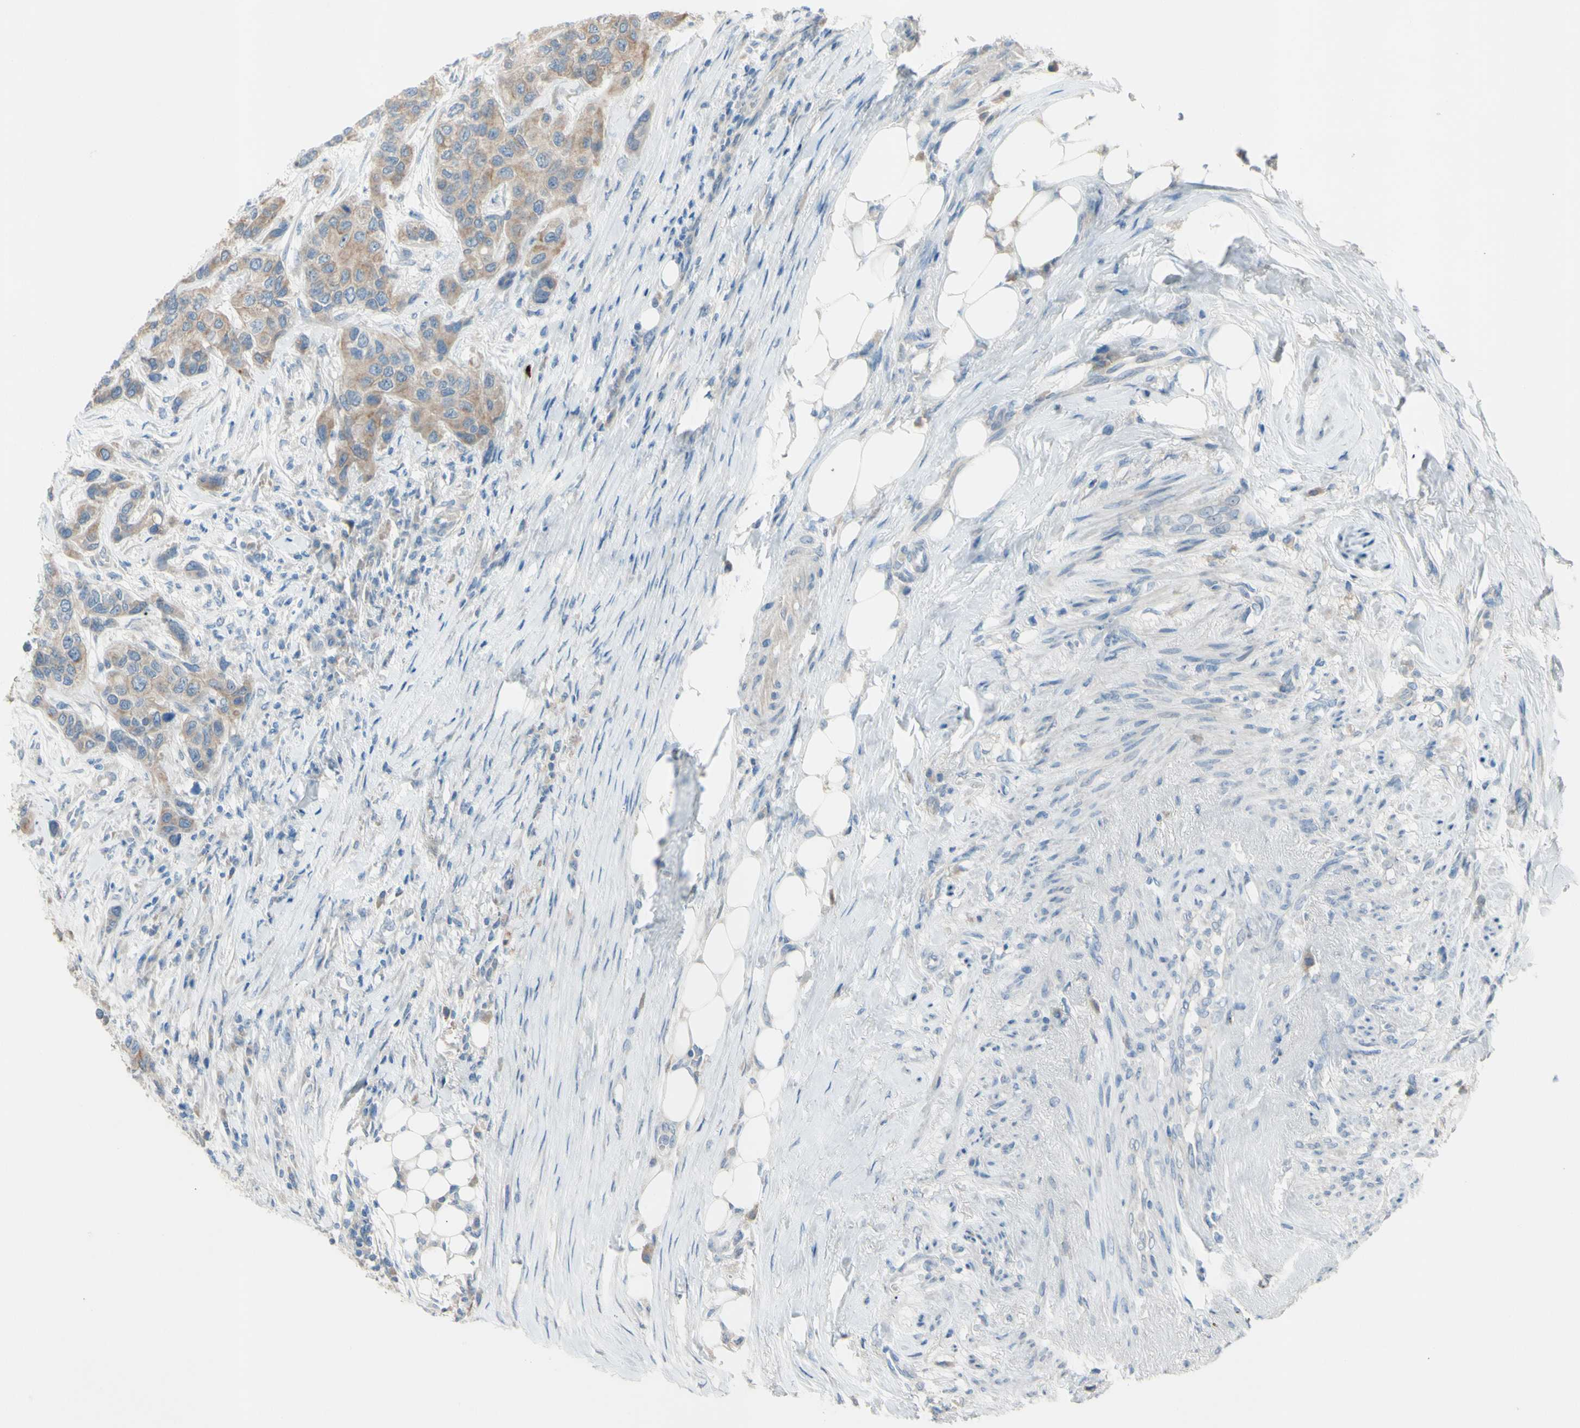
{"staining": {"intensity": "moderate", "quantity": ">75%", "location": "cytoplasmic/membranous"}, "tissue": "urothelial cancer", "cell_type": "Tumor cells", "image_type": "cancer", "snomed": [{"axis": "morphology", "description": "Urothelial carcinoma, High grade"}, {"axis": "topography", "description": "Urinary bladder"}], "caption": "This histopathology image exhibits high-grade urothelial carcinoma stained with IHC to label a protein in brown. The cytoplasmic/membranous of tumor cells show moderate positivity for the protein. Nuclei are counter-stained blue.", "gene": "ATRN", "patient": {"sex": "female", "age": 56}}